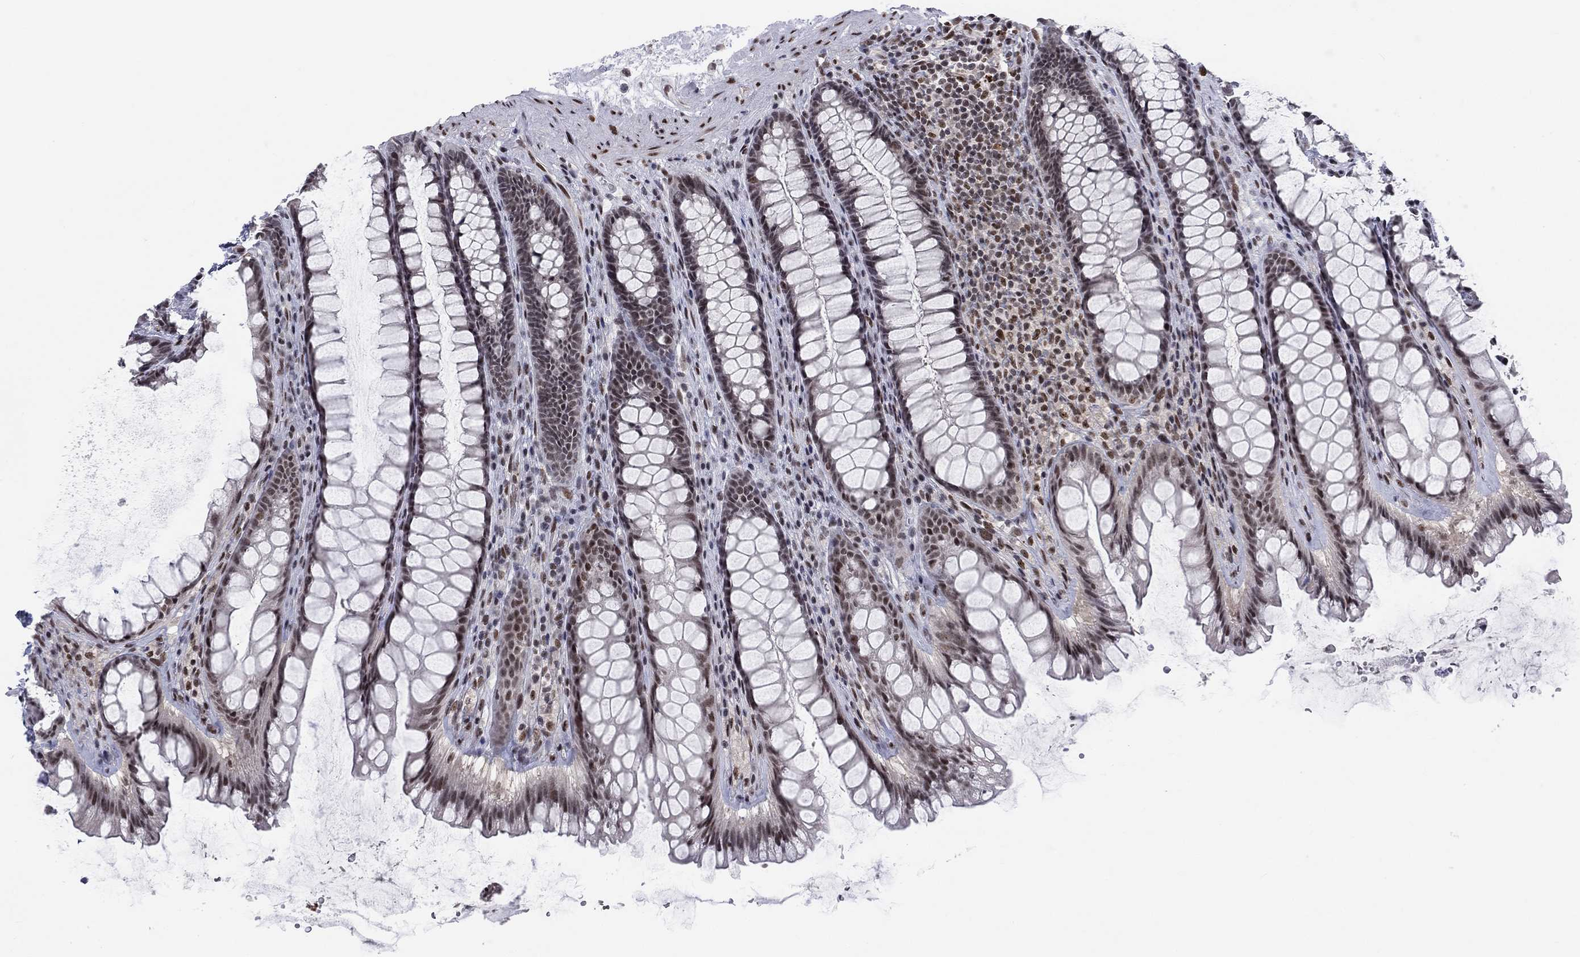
{"staining": {"intensity": "moderate", "quantity": ">75%", "location": "nuclear"}, "tissue": "rectum", "cell_type": "Glandular cells", "image_type": "normal", "snomed": [{"axis": "morphology", "description": "Normal tissue, NOS"}, {"axis": "topography", "description": "Rectum"}], "caption": "Glandular cells demonstrate medium levels of moderate nuclear expression in about >75% of cells in normal human rectum.", "gene": "FYTTD1", "patient": {"sex": "male", "age": 72}}